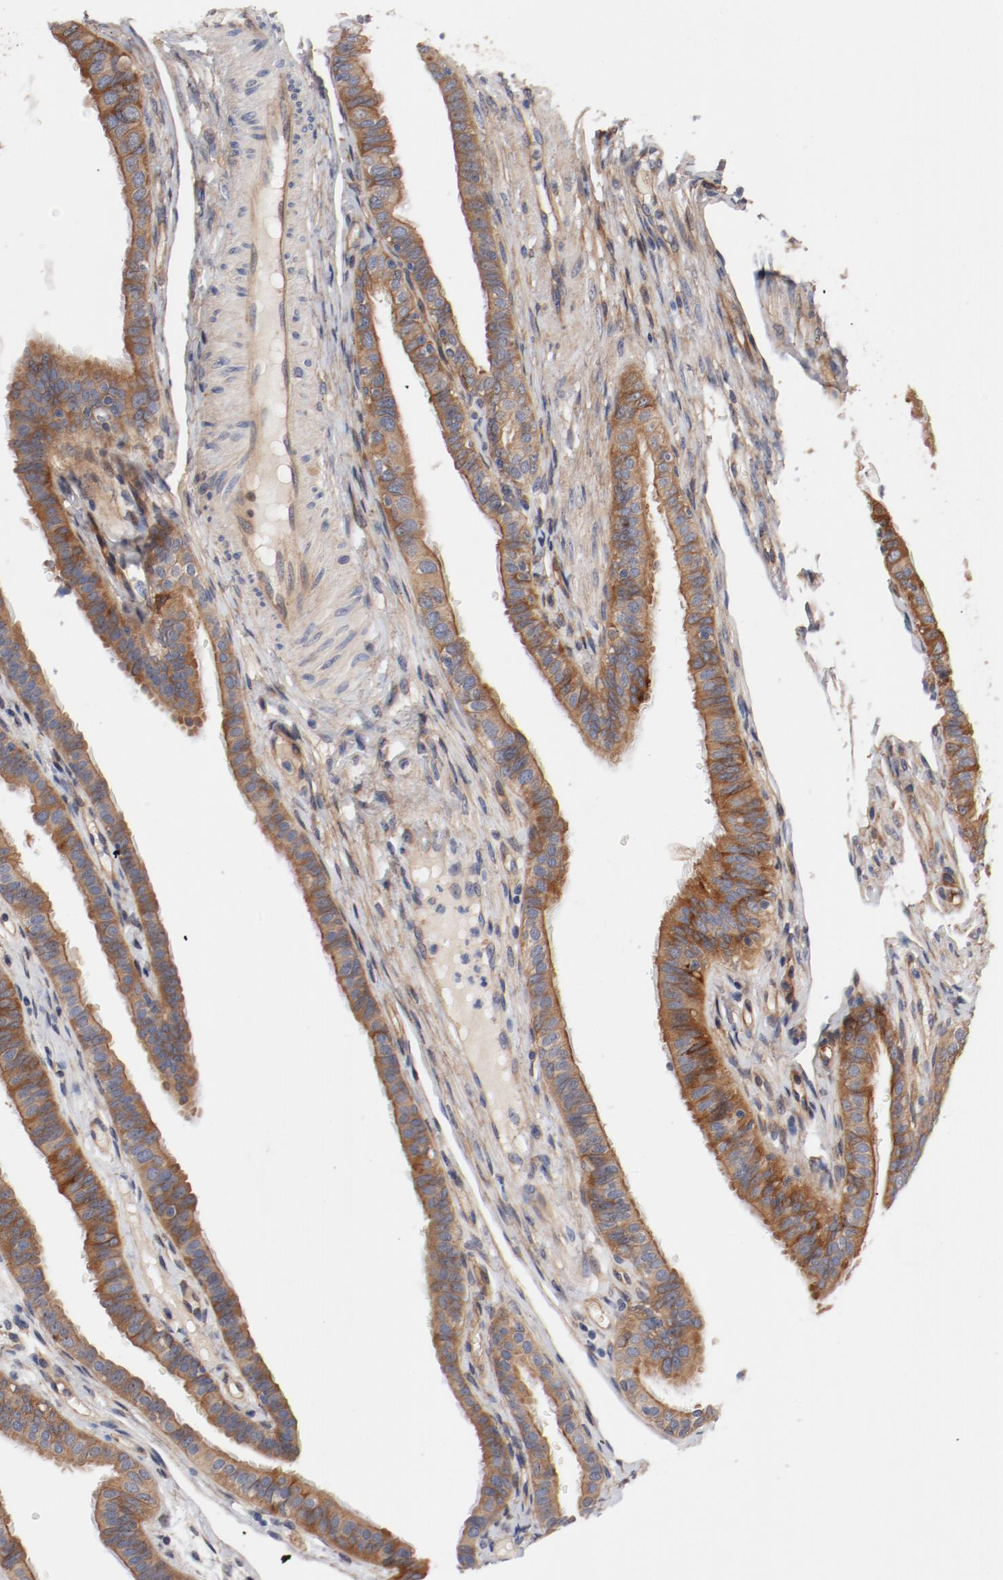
{"staining": {"intensity": "moderate", "quantity": ">75%", "location": "cytoplasmic/membranous"}, "tissue": "fallopian tube", "cell_type": "Glandular cells", "image_type": "normal", "snomed": [{"axis": "morphology", "description": "Normal tissue, NOS"}, {"axis": "morphology", "description": "Dermoid, NOS"}, {"axis": "topography", "description": "Fallopian tube"}], "caption": "Immunohistochemistry (IHC) micrograph of benign fallopian tube stained for a protein (brown), which displays medium levels of moderate cytoplasmic/membranous positivity in approximately >75% of glandular cells.", "gene": "PITPNM2", "patient": {"sex": "female", "age": 33}}